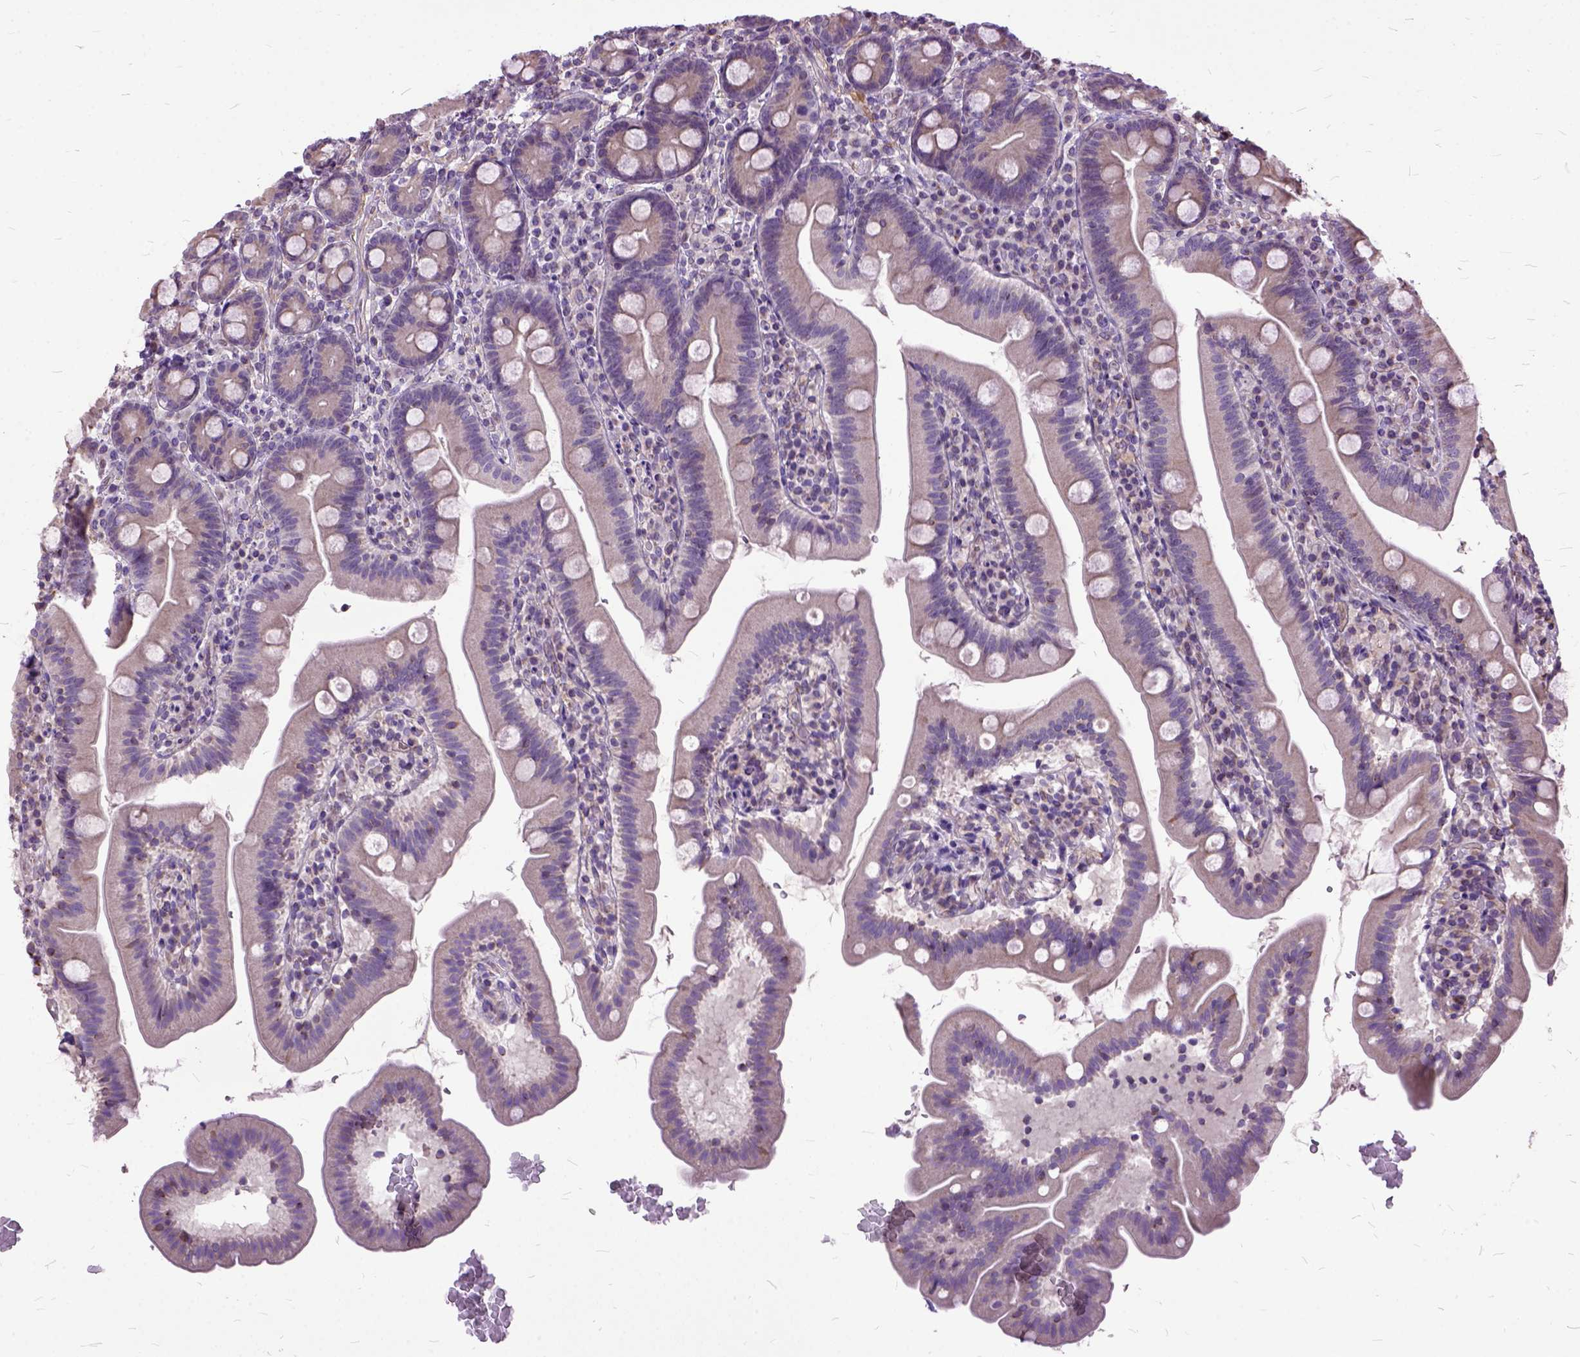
{"staining": {"intensity": "negative", "quantity": "none", "location": "none"}, "tissue": "duodenum", "cell_type": "Glandular cells", "image_type": "normal", "snomed": [{"axis": "morphology", "description": "Normal tissue, NOS"}, {"axis": "topography", "description": "Duodenum"}], "caption": "IHC image of unremarkable duodenum: human duodenum stained with DAB (3,3'-diaminobenzidine) displays no significant protein expression in glandular cells.", "gene": "AREG", "patient": {"sex": "female", "age": 67}}